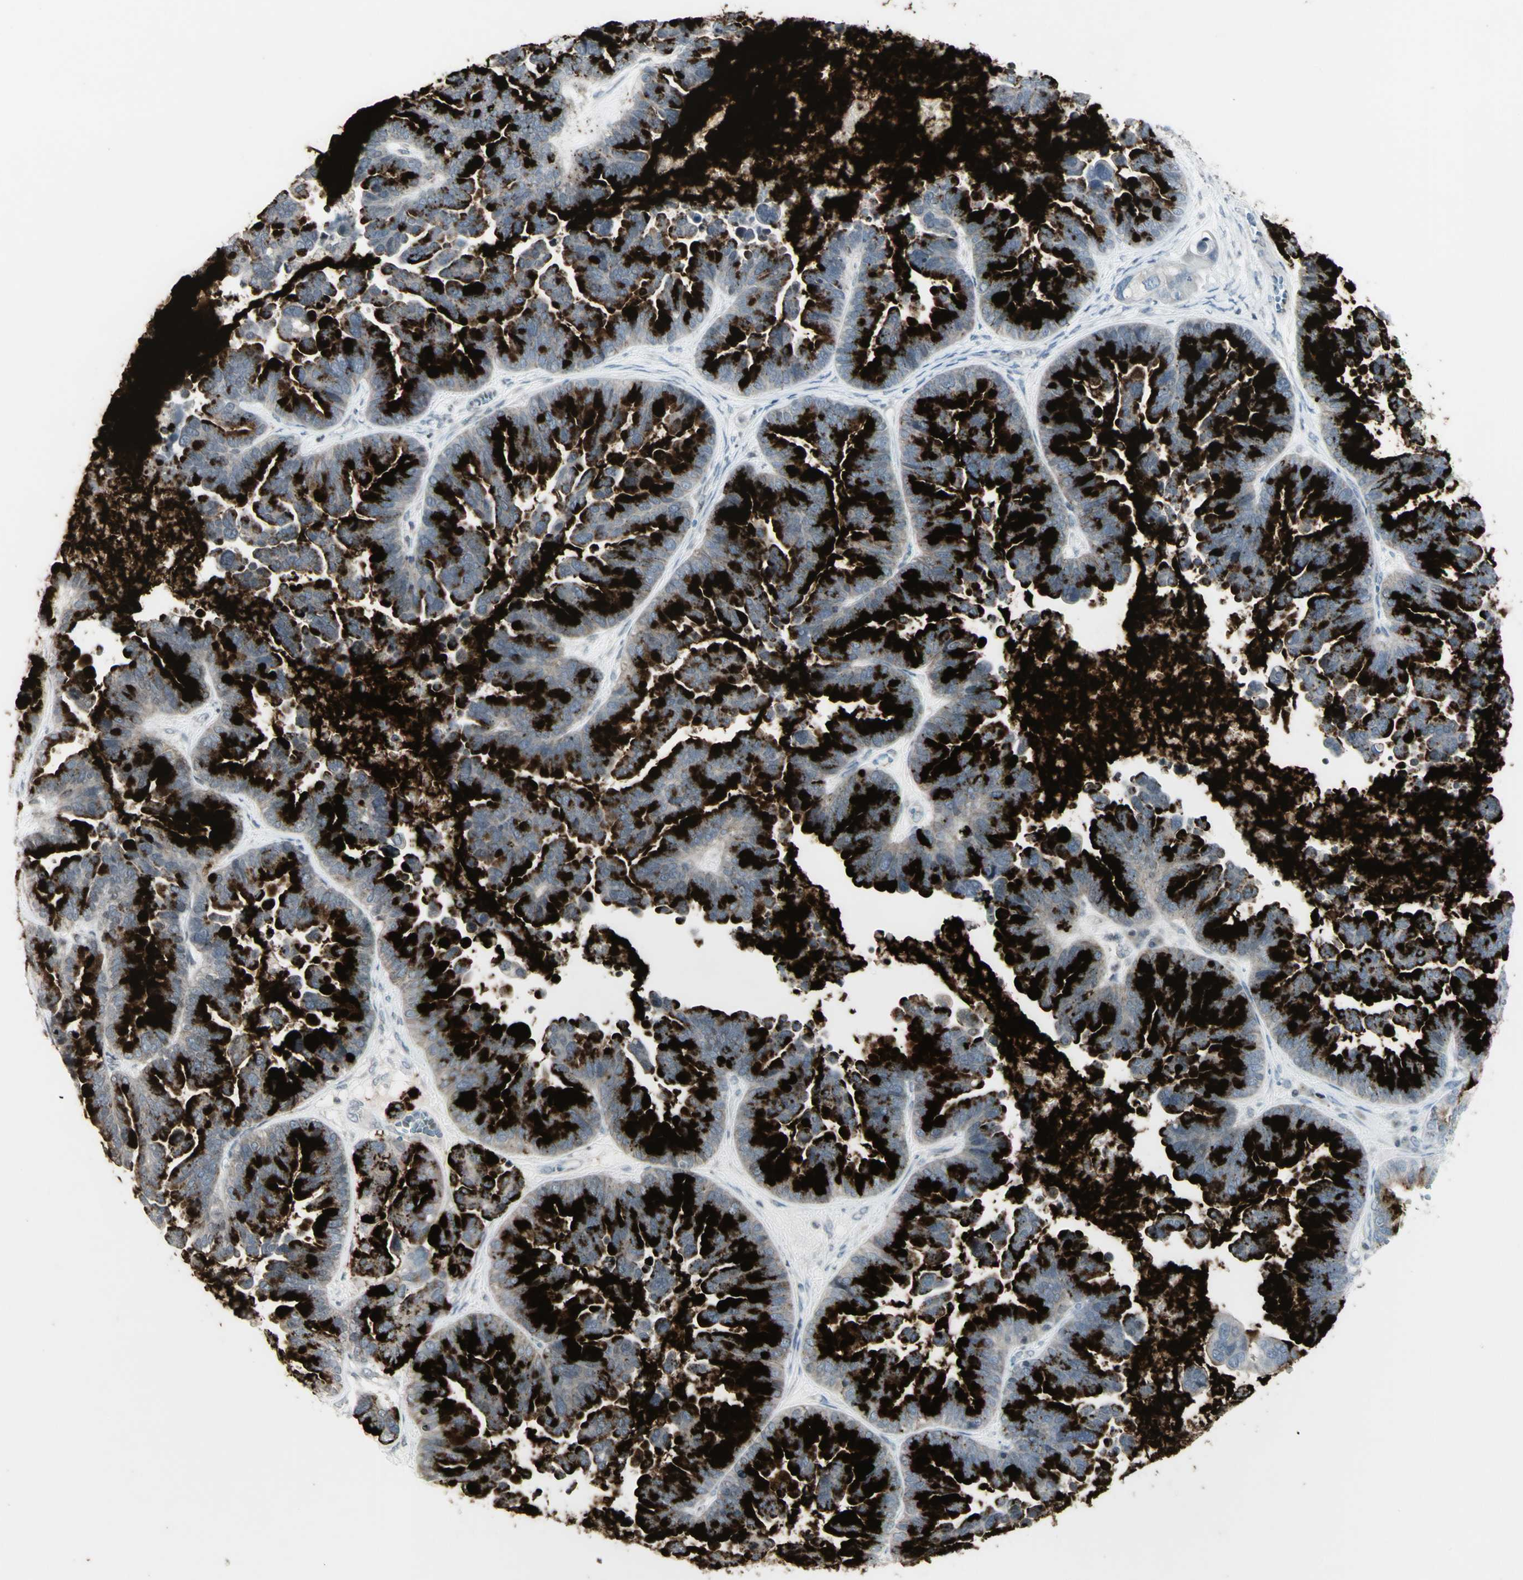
{"staining": {"intensity": "strong", "quantity": "25%-75%", "location": "cytoplasmic/membranous"}, "tissue": "ovarian cancer", "cell_type": "Tumor cells", "image_type": "cancer", "snomed": [{"axis": "morphology", "description": "Cystadenocarcinoma, serous, NOS"}, {"axis": "topography", "description": "Ovary"}], "caption": "Immunohistochemical staining of human ovarian cancer (serous cystadenocarcinoma) reveals high levels of strong cytoplasmic/membranous protein positivity in about 25%-75% of tumor cells.", "gene": "MUC5AC", "patient": {"sex": "female", "age": 56}}